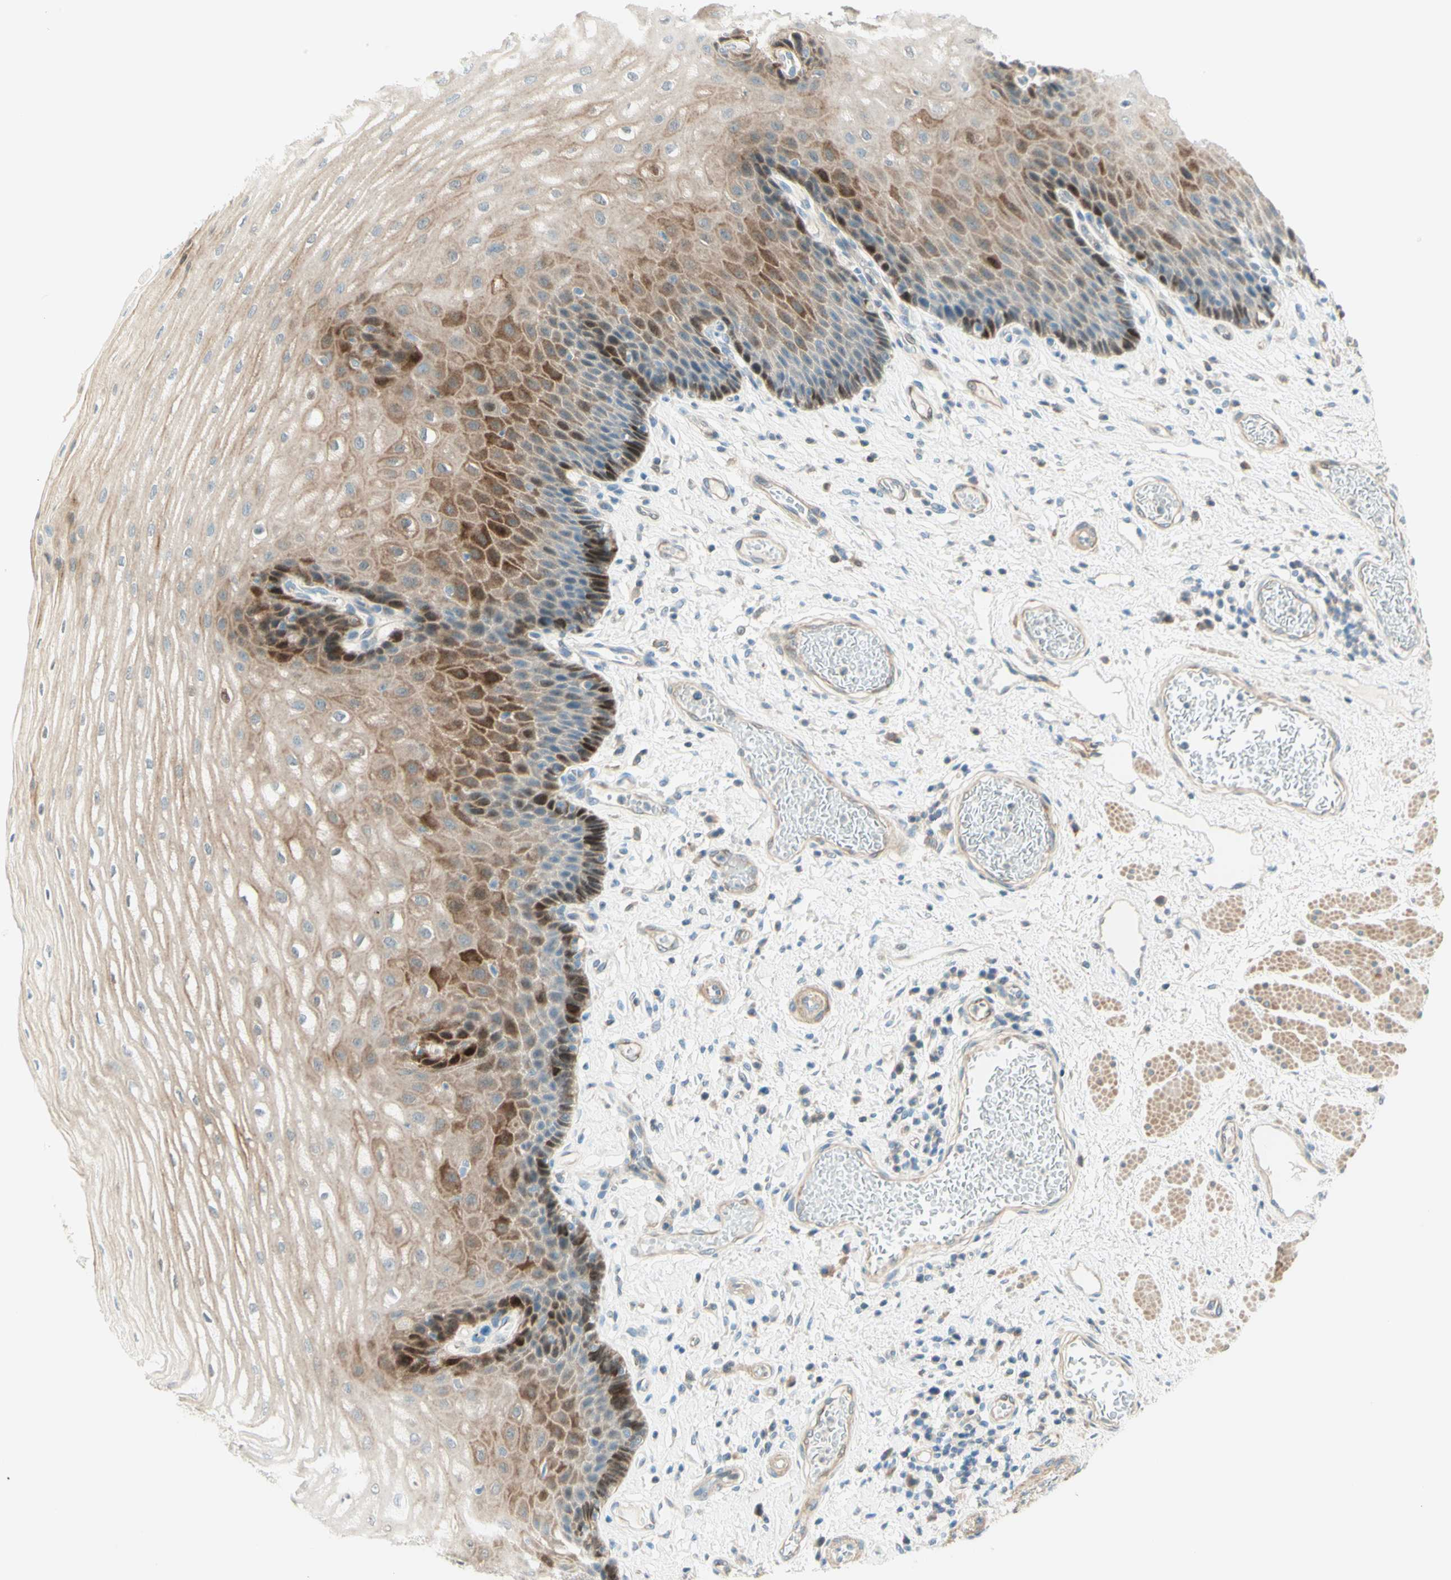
{"staining": {"intensity": "strong", "quantity": "25%-75%", "location": "cytoplasmic/membranous"}, "tissue": "esophagus", "cell_type": "Squamous epithelial cells", "image_type": "normal", "snomed": [{"axis": "morphology", "description": "Normal tissue, NOS"}, {"axis": "topography", "description": "Esophagus"}], "caption": "Protein expression analysis of unremarkable esophagus reveals strong cytoplasmic/membranous staining in about 25%-75% of squamous epithelial cells.", "gene": "PROM1", "patient": {"sex": "male", "age": 54}}